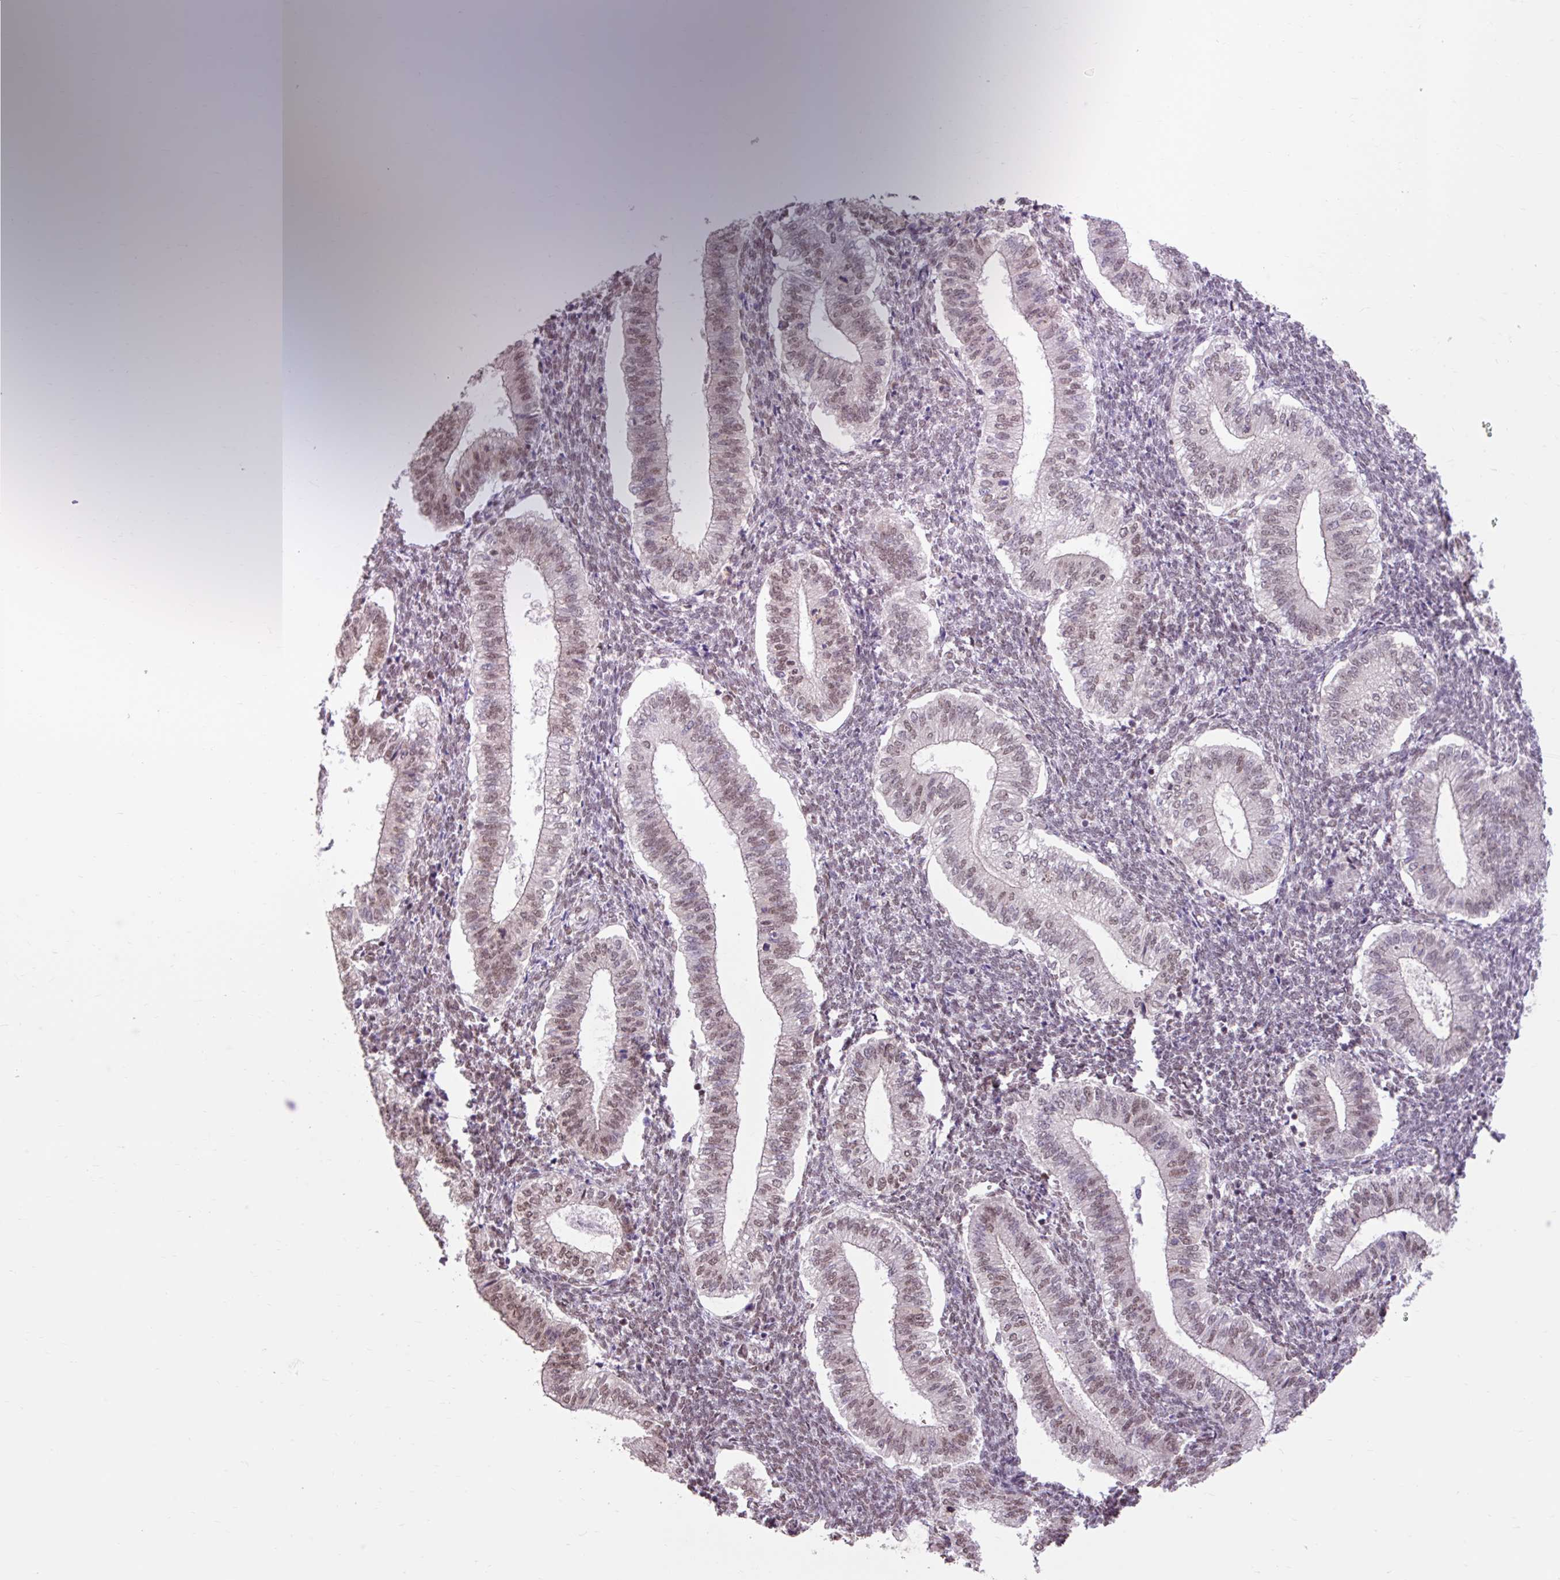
{"staining": {"intensity": "moderate", "quantity": "25%-75%", "location": "nuclear"}, "tissue": "endometrium", "cell_type": "Cells in endometrial stroma", "image_type": "normal", "snomed": [{"axis": "morphology", "description": "Normal tissue, NOS"}, {"axis": "topography", "description": "Endometrium"}], "caption": "Immunohistochemical staining of normal human endometrium displays moderate nuclear protein expression in about 25%-75% of cells in endometrial stroma. The protein of interest is shown in brown color, while the nuclei are stained blue.", "gene": "ENSG00000261832", "patient": {"sex": "female", "age": 25}}